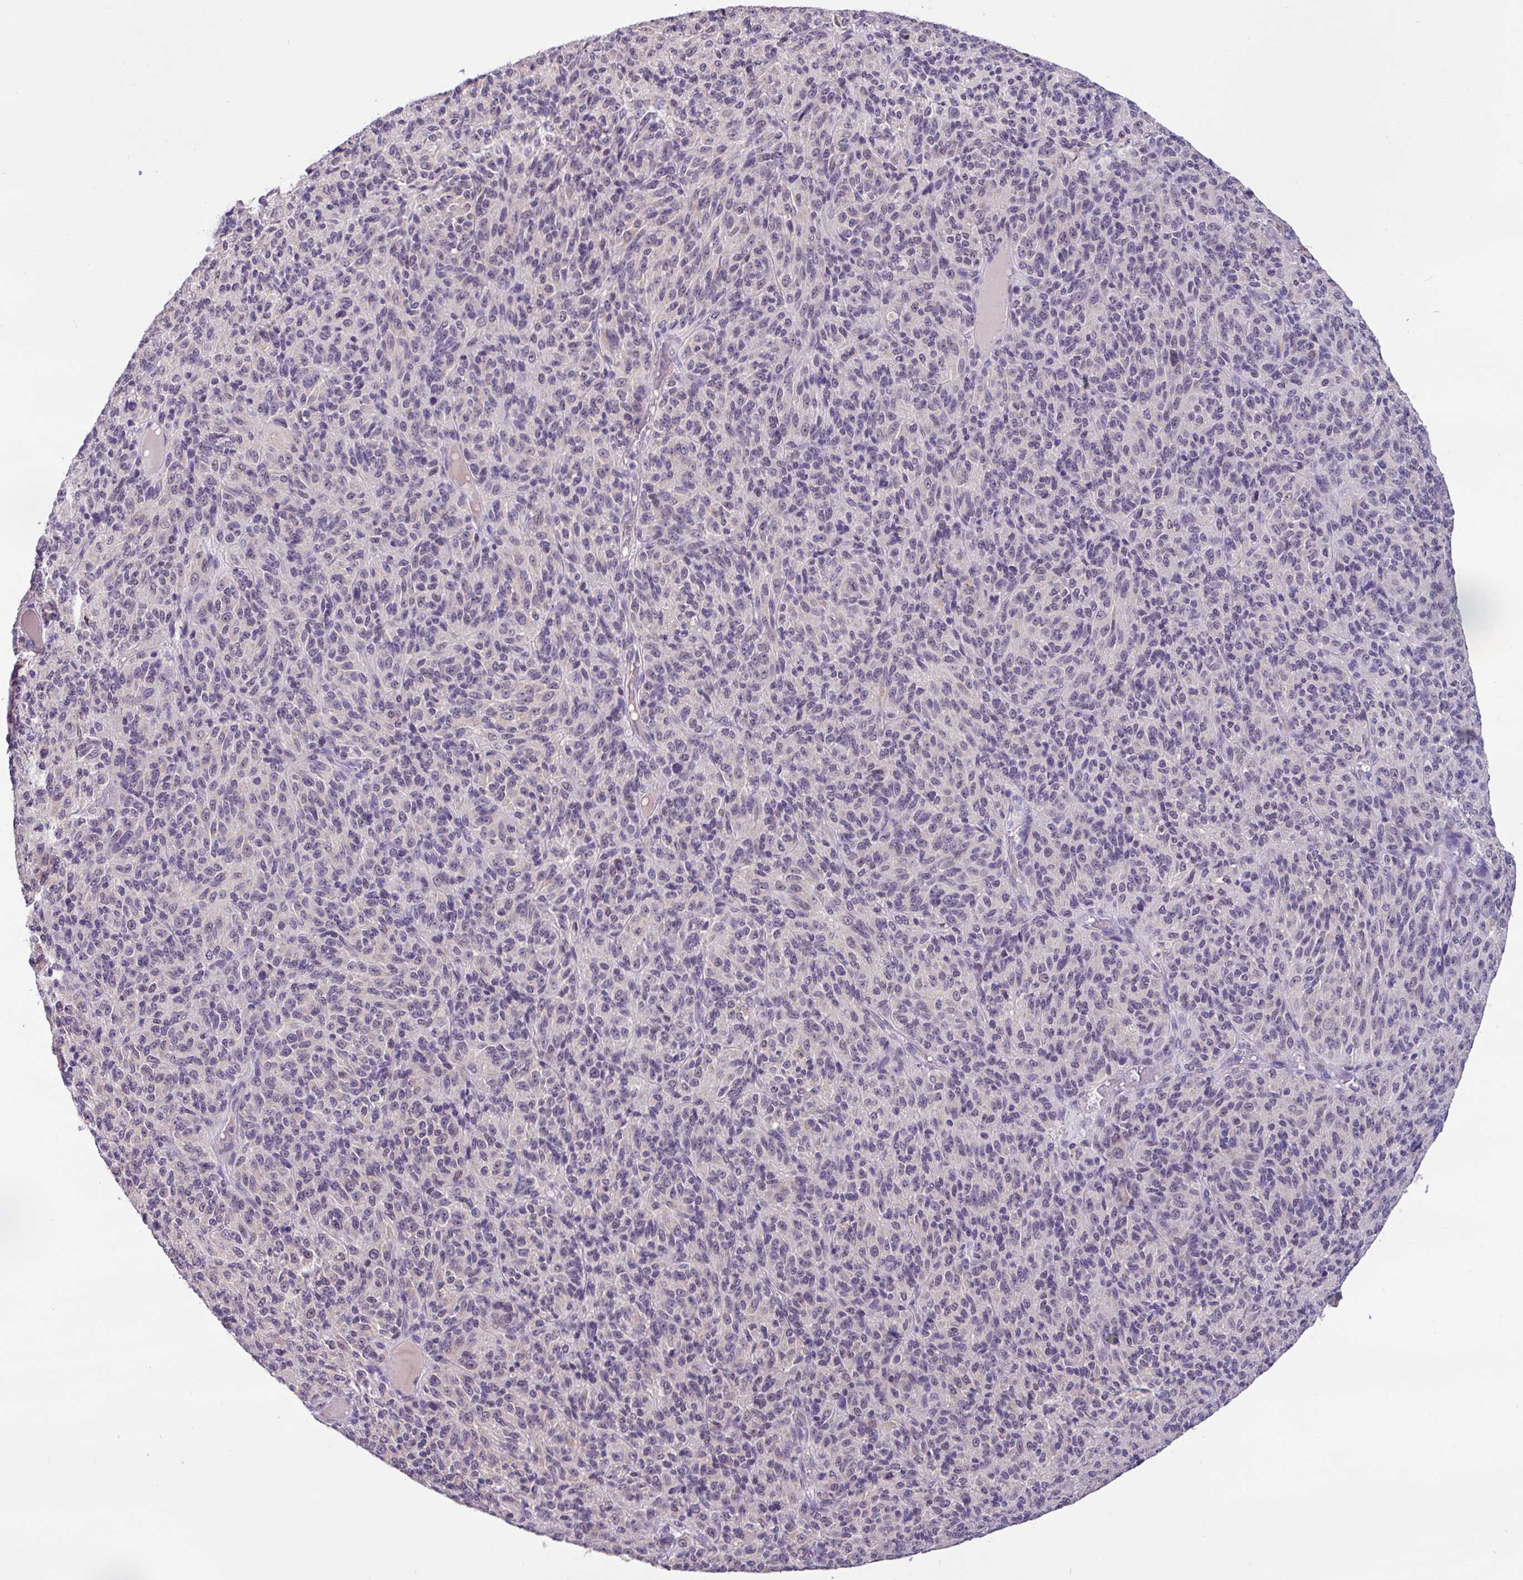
{"staining": {"intensity": "negative", "quantity": "none", "location": "none"}, "tissue": "melanoma", "cell_type": "Tumor cells", "image_type": "cancer", "snomed": [{"axis": "morphology", "description": "Malignant melanoma, Metastatic site"}, {"axis": "topography", "description": "Brain"}], "caption": "DAB immunohistochemical staining of melanoma shows no significant expression in tumor cells. (Stains: DAB (3,3'-diaminobenzidine) immunohistochemistry with hematoxylin counter stain, Microscopy: brightfield microscopy at high magnification).", "gene": "PAX8", "patient": {"sex": "female", "age": 56}}